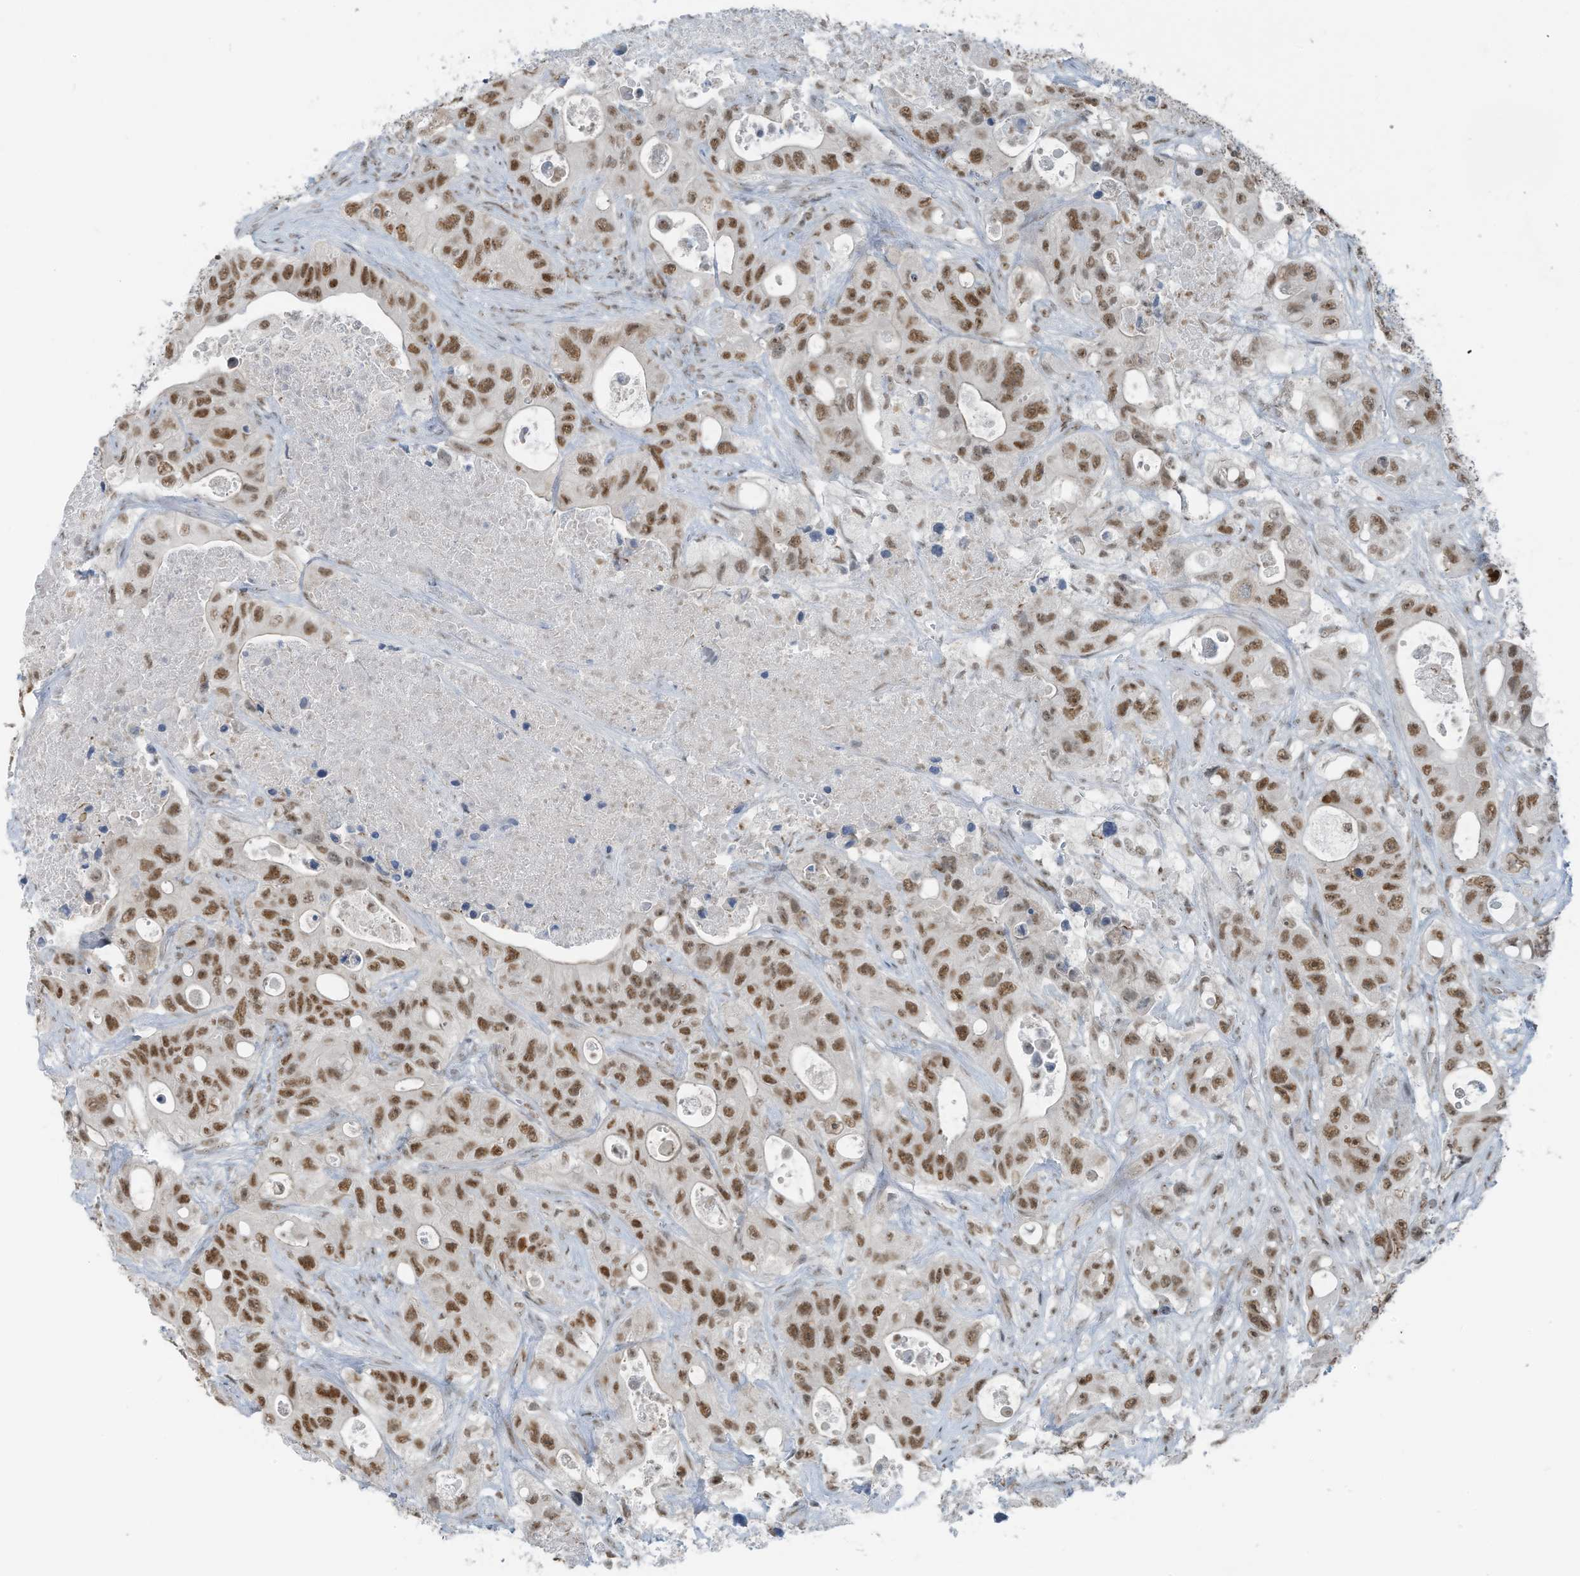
{"staining": {"intensity": "strong", "quantity": ">75%", "location": "nuclear"}, "tissue": "colorectal cancer", "cell_type": "Tumor cells", "image_type": "cancer", "snomed": [{"axis": "morphology", "description": "Adenocarcinoma, NOS"}, {"axis": "topography", "description": "Colon"}], "caption": "IHC of colorectal cancer reveals high levels of strong nuclear expression in approximately >75% of tumor cells.", "gene": "WRNIP1", "patient": {"sex": "female", "age": 46}}